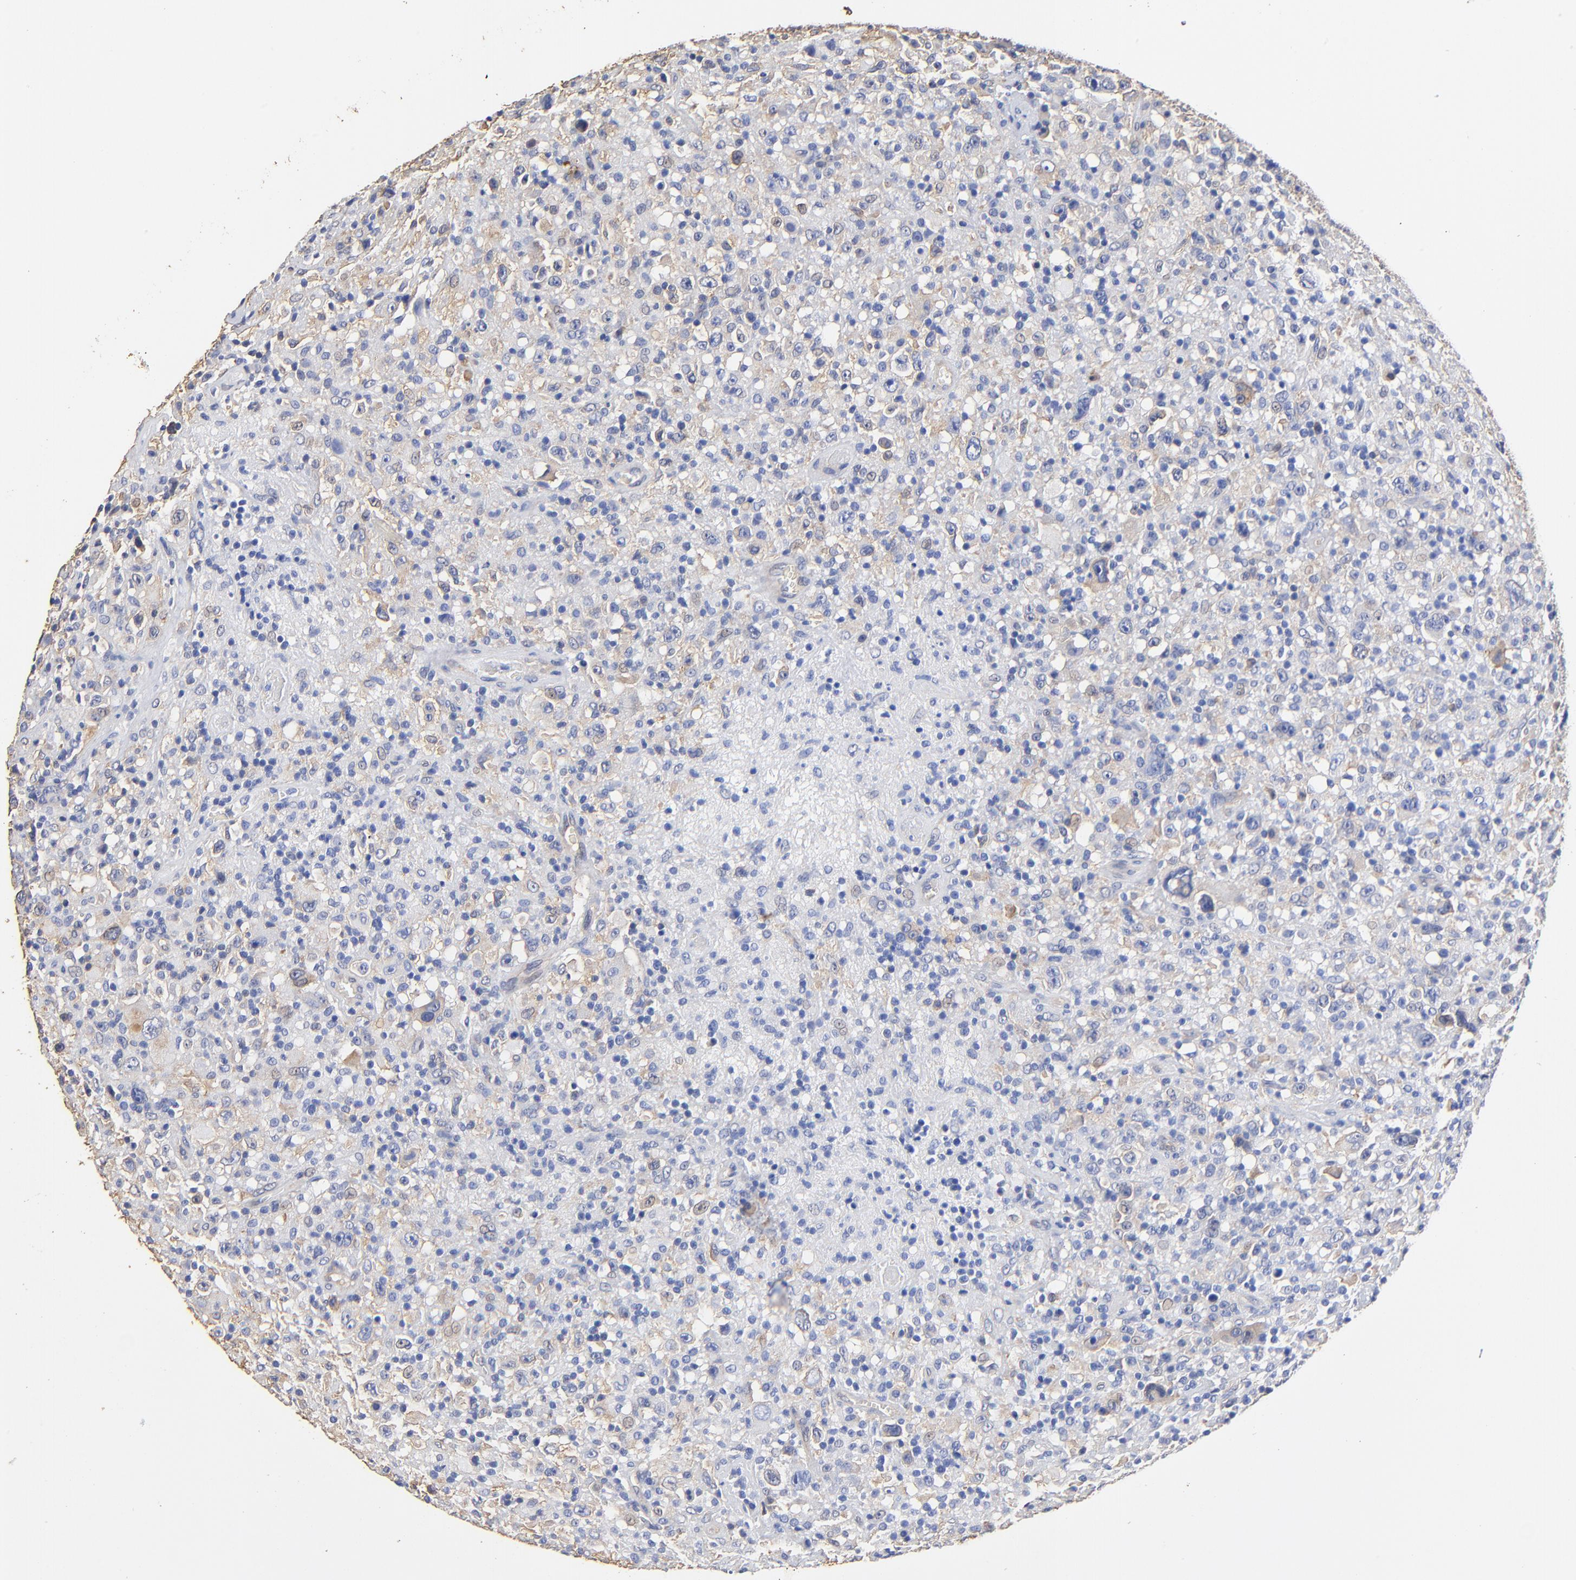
{"staining": {"intensity": "negative", "quantity": "none", "location": "none"}, "tissue": "lymphoma", "cell_type": "Tumor cells", "image_type": "cancer", "snomed": [{"axis": "morphology", "description": "Hodgkin's disease, NOS"}, {"axis": "topography", "description": "Lymph node"}], "caption": "A histopathology image of human Hodgkin's disease is negative for staining in tumor cells.", "gene": "TAGLN2", "patient": {"sex": "male", "age": 46}}